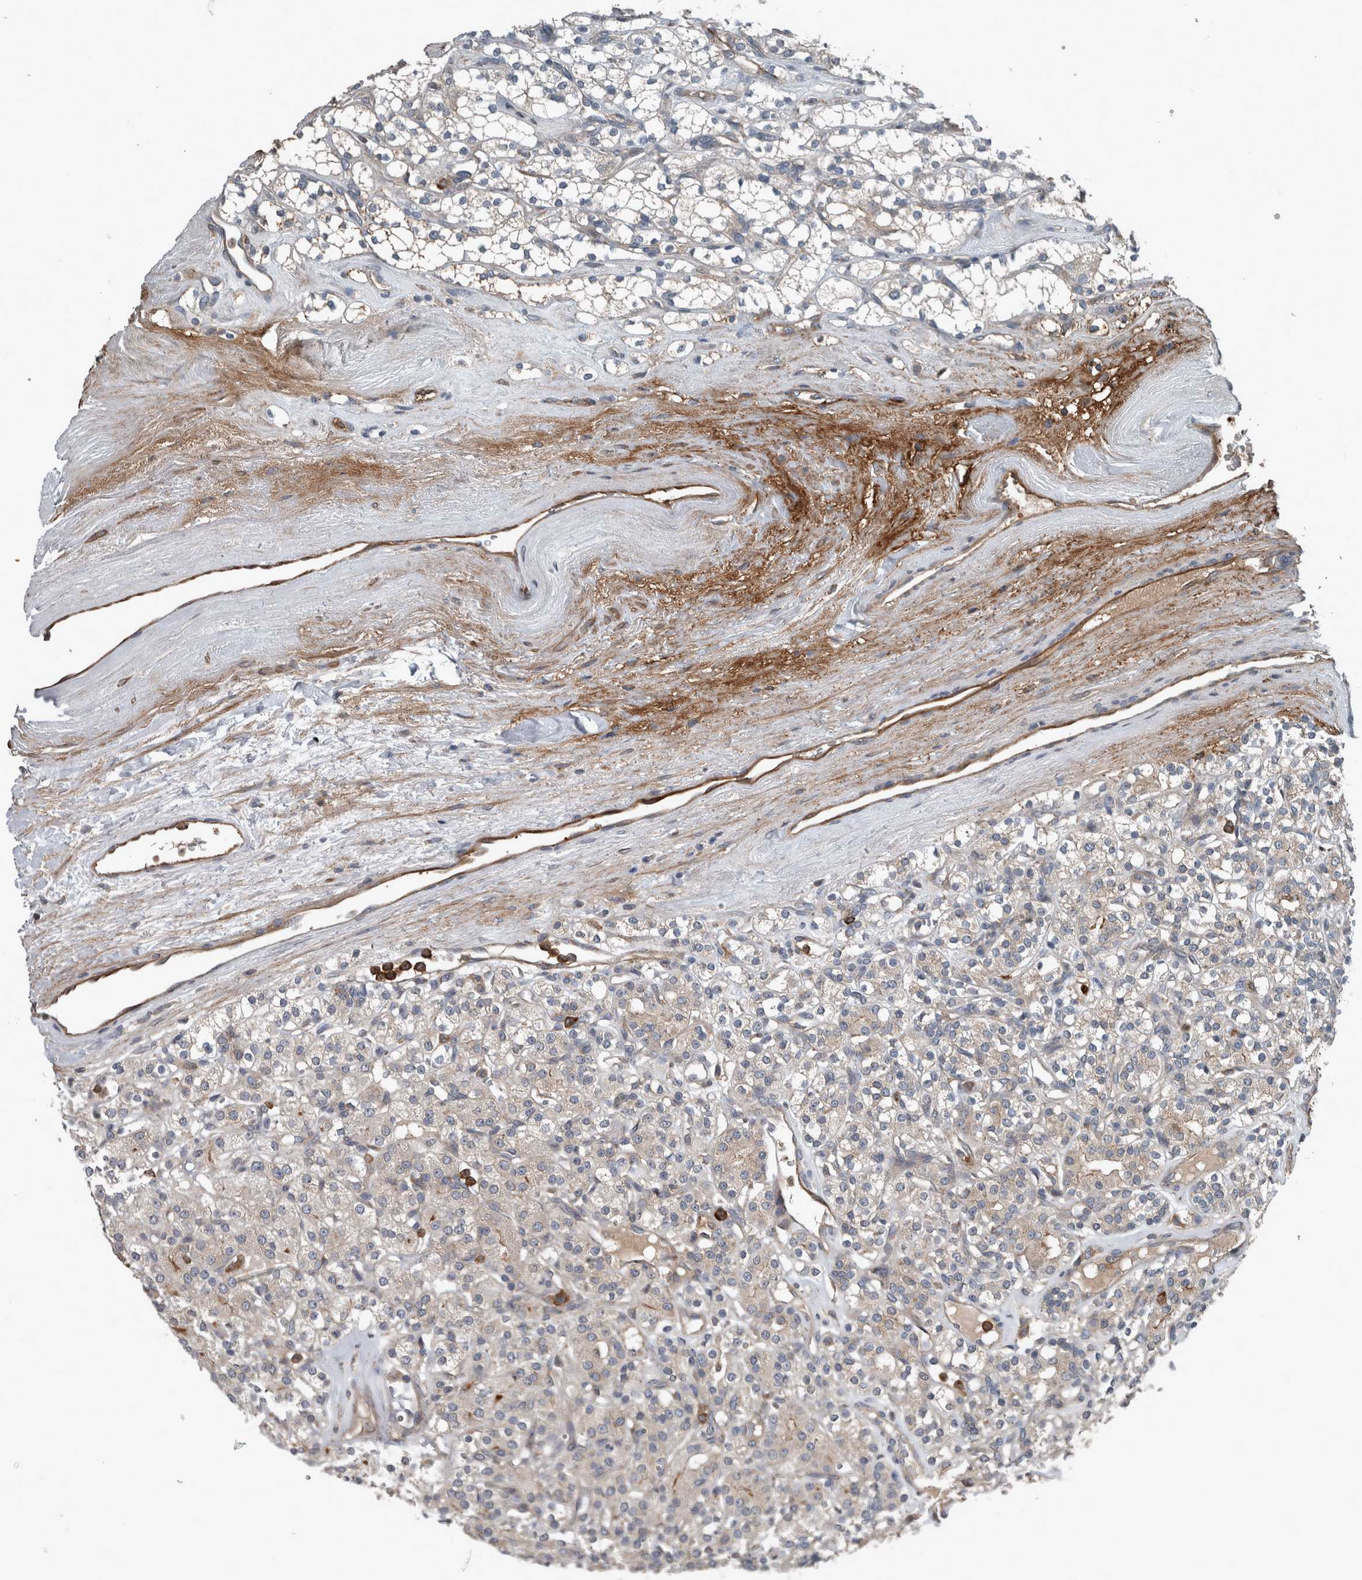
{"staining": {"intensity": "weak", "quantity": "<25%", "location": "cytoplasmic/membranous"}, "tissue": "renal cancer", "cell_type": "Tumor cells", "image_type": "cancer", "snomed": [{"axis": "morphology", "description": "Adenocarcinoma, NOS"}, {"axis": "topography", "description": "Kidney"}], "caption": "DAB (3,3'-diaminobenzidine) immunohistochemical staining of renal adenocarcinoma shows no significant expression in tumor cells. The staining was performed using DAB (3,3'-diaminobenzidine) to visualize the protein expression in brown, while the nuclei were stained in blue with hematoxylin (Magnification: 20x).", "gene": "EXOC8", "patient": {"sex": "male", "age": 77}}